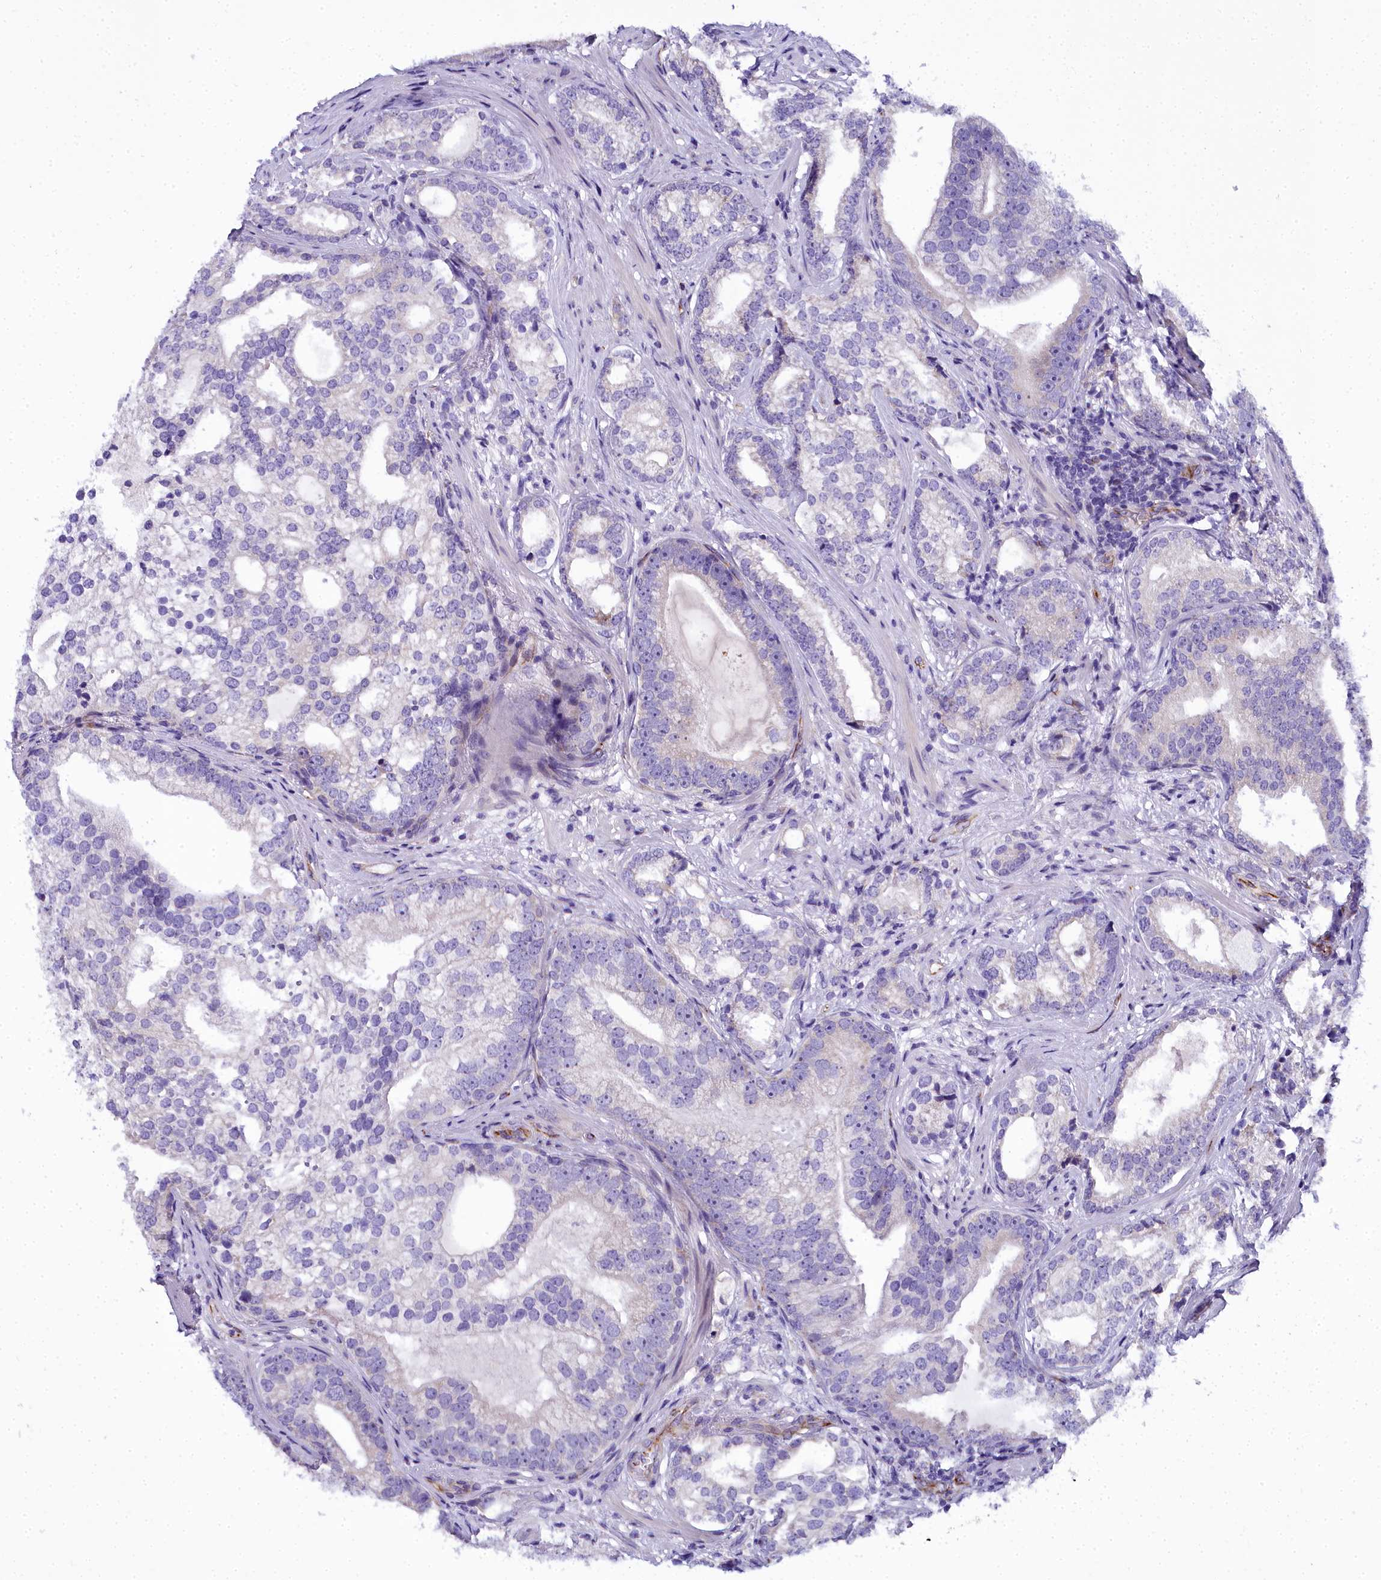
{"staining": {"intensity": "negative", "quantity": "none", "location": "none"}, "tissue": "prostate cancer", "cell_type": "Tumor cells", "image_type": "cancer", "snomed": [{"axis": "morphology", "description": "Adenocarcinoma, High grade"}, {"axis": "topography", "description": "Prostate"}], "caption": "This is a micrograph of immunohistochemistry staining of adenocarcinoma (high-grade) (prostate), which shows no positivity in tumor cells.", "gene": "TIMM22", "patient": {"sex": "male", "age": 75}}